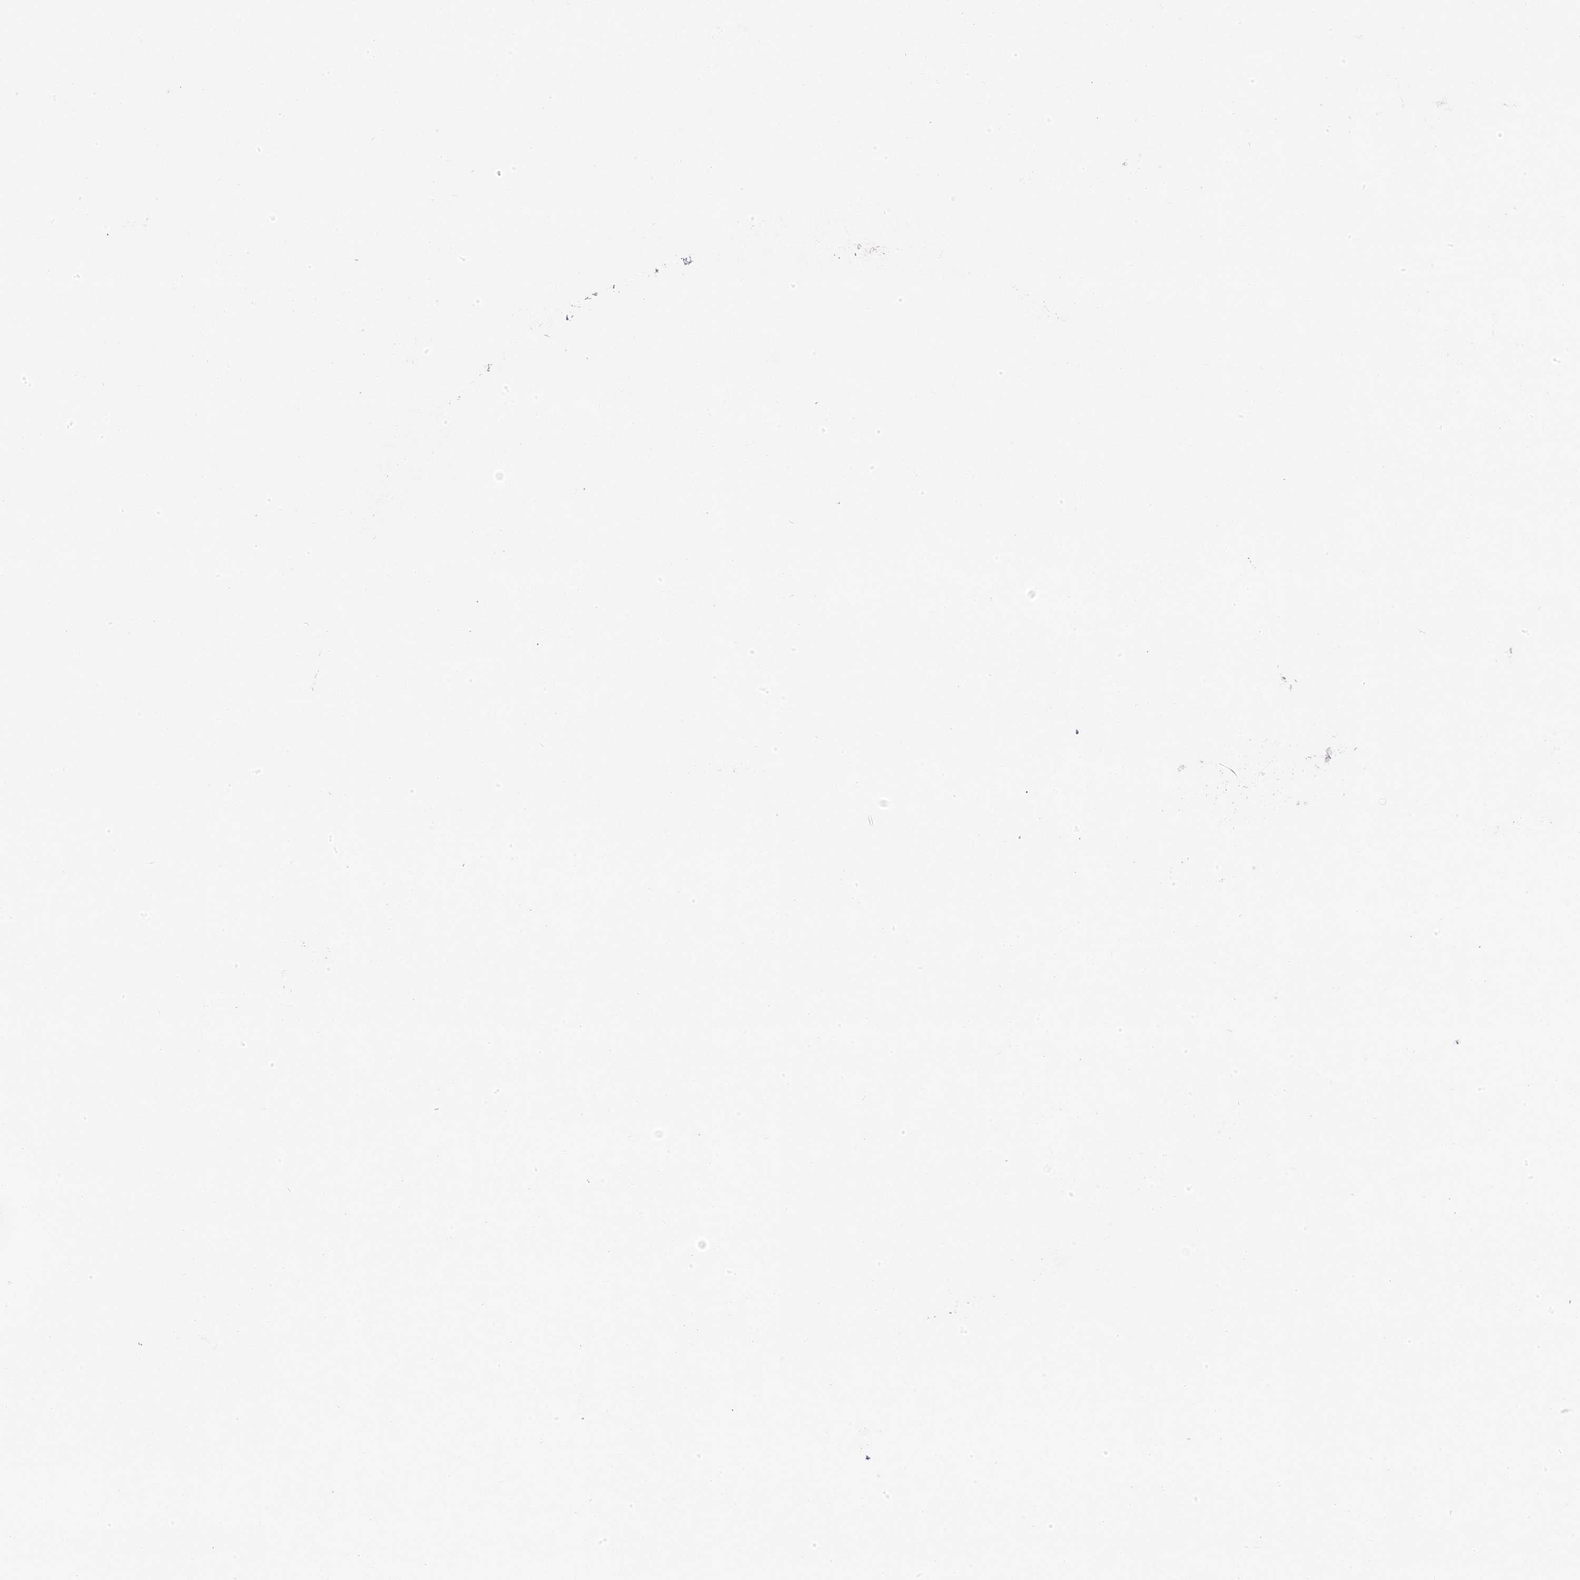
{"staining": {"intensity": "negative", "quantity": "none", "location": "none"}, "tissue": "cervical cancer", "cell_type": "Tumor cells", "image_type": "cancer", "snomed": [{"axis": "morphology", "description": "Squamous cell carcinoma, NOS"}, {"axis": "topography", "description": "Cervix"}], "caption": "Immunohistochemistry (IHC) micrograph of cervical cancer stained for a protein (brown), which reveals no staining in tumor cells.", "gene": "GTPBP6", "patient": {"sex": "female", "age": 60}}